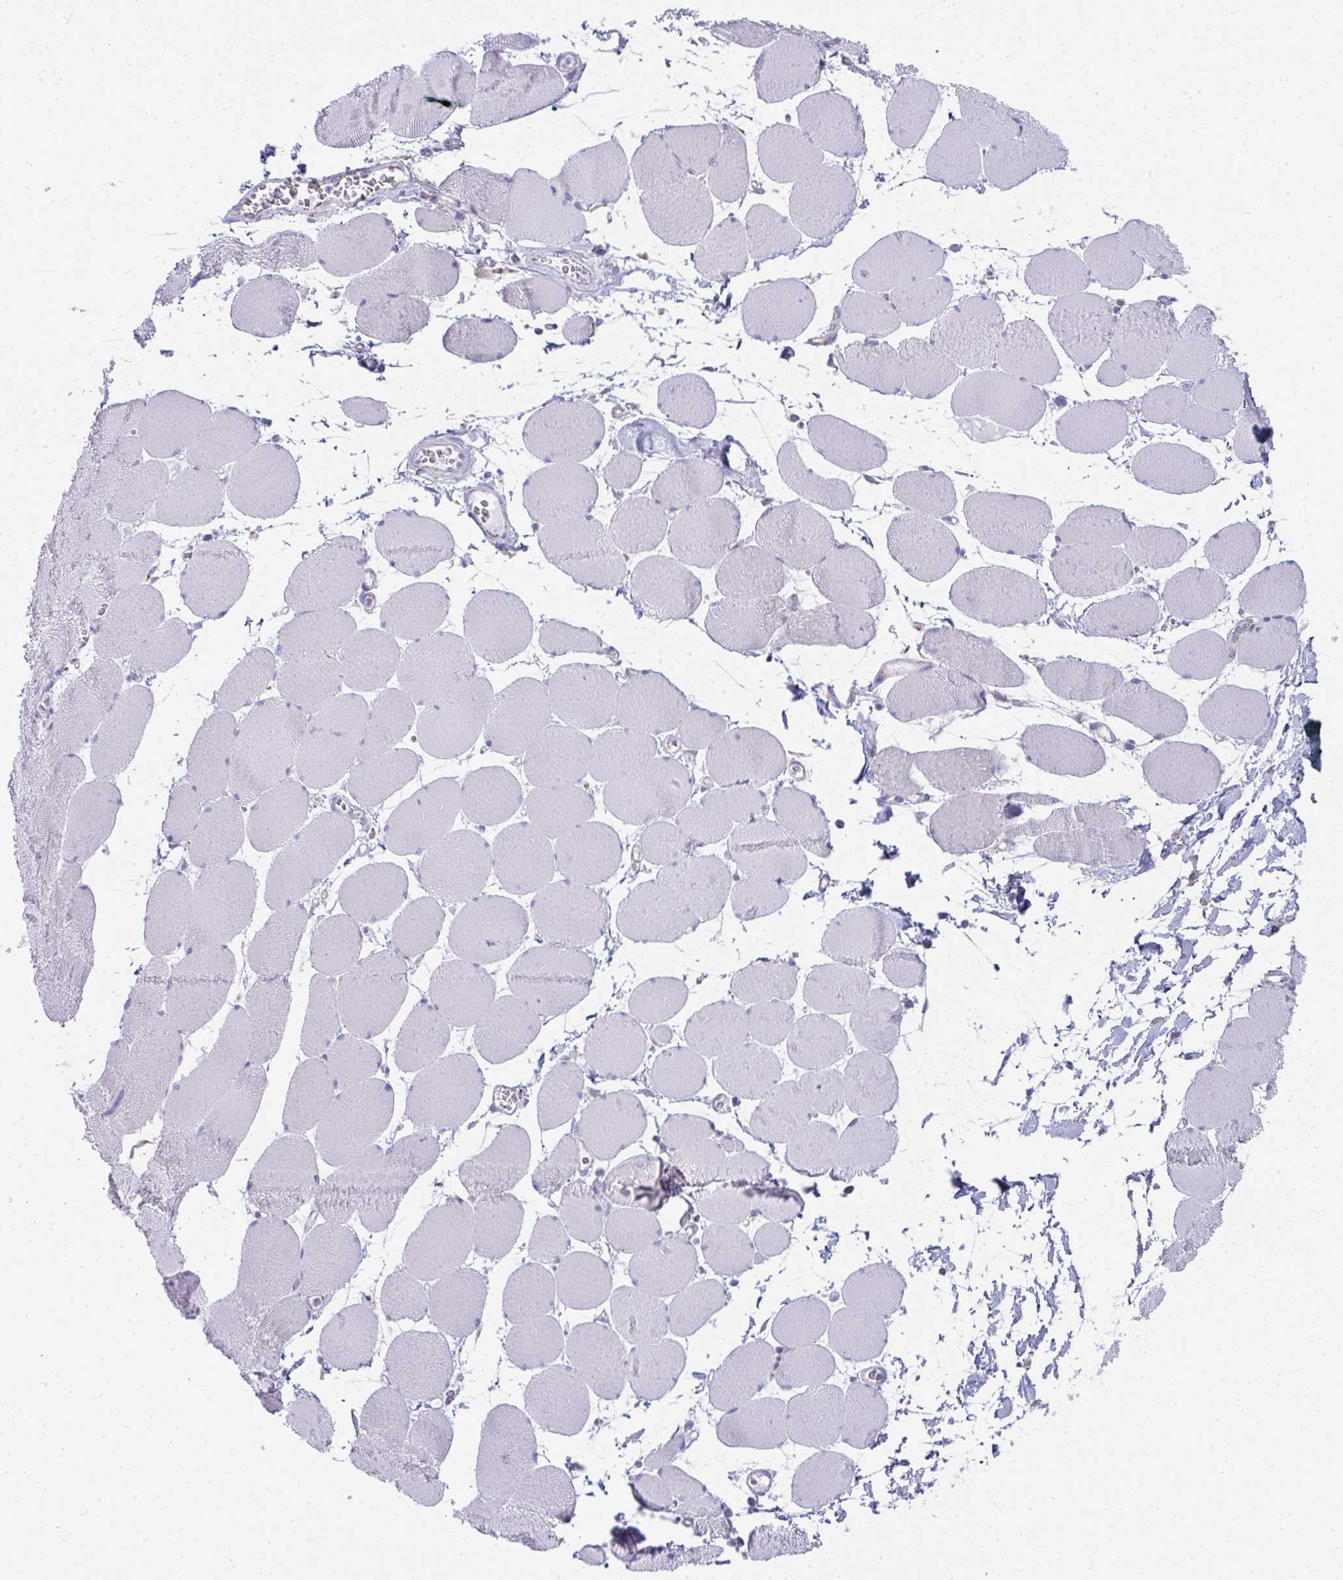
{"staining": {"intensity": "negative", "quantity": "none", "location": "none"}, "tissue": "skeletal muscle", "cell_type": "Myocytes", "image_type": "normal", "snomed": [{"axis": "morphology", "description": "Normal tissue, NOS"}, {"axis": "topography", "description": "Skeletal muscle"}], "caption": "High magnification brightfield microscopy of benign skeletal muscle stained with DAB (3,3'-diaminobenzidine) (brown) and counterstained with hematoxylin (blue): myocytes show no significant expression.", "gene": "SLC6A1", "patient": {"sex": "female", "age": 75}}